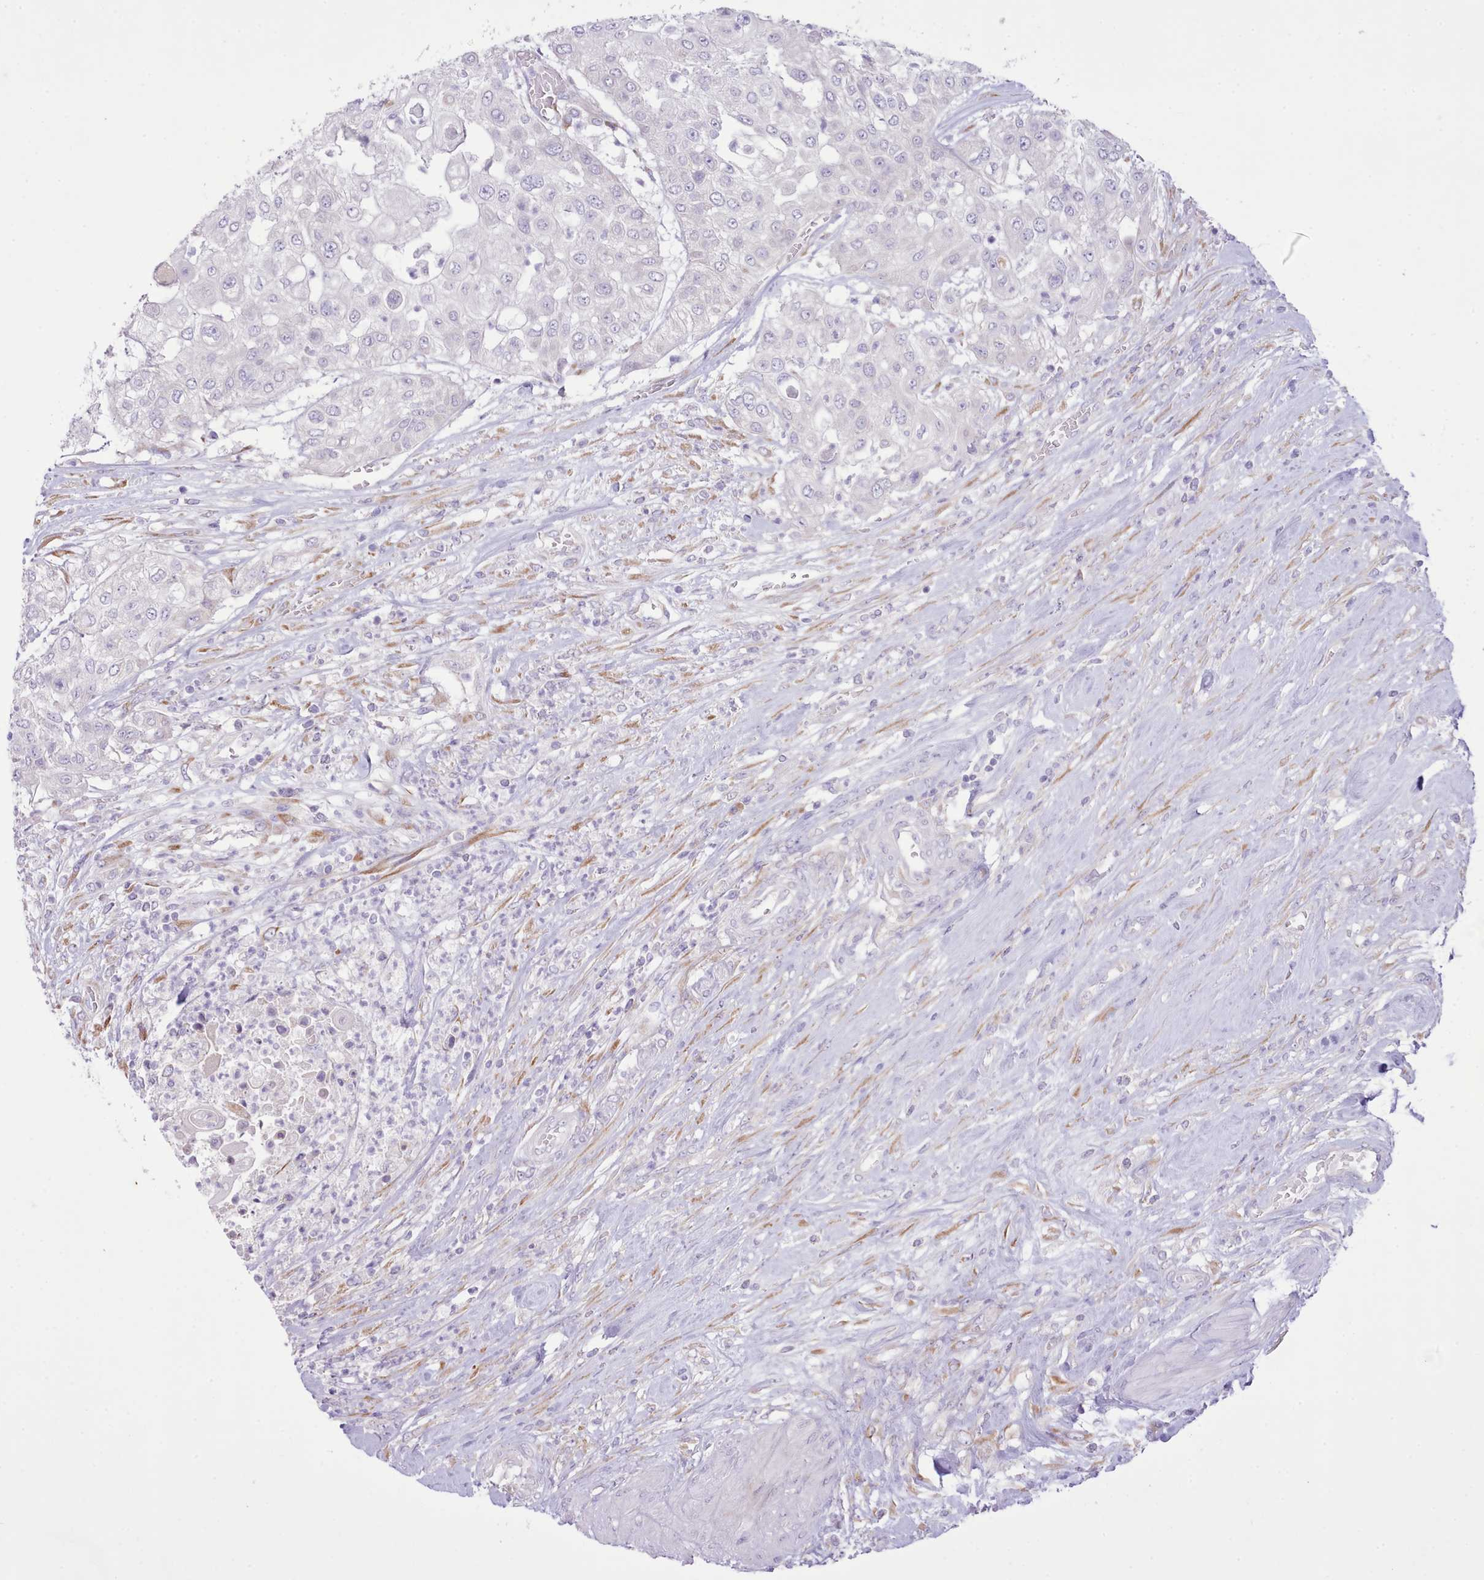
{"staining": {"intensity": "negative", "quantity": "none", "location": "none"}, "tissue": "urothelial cancer", "cell_type": "Tumor cells", "image_type": "cancer", "snomed": [{"axis": "morphology", "description": "Urothelial carcinoma, High grade"}, {"axis": "topography", "description": "Urinary bladder"}], "caption": "Urothelial carcinoma (high-grade) was stained to show a protein in brown. There is no significant staining in tumor cells.", "gene": "CCL1", "patient": {"sex": "female", "age": 79}}